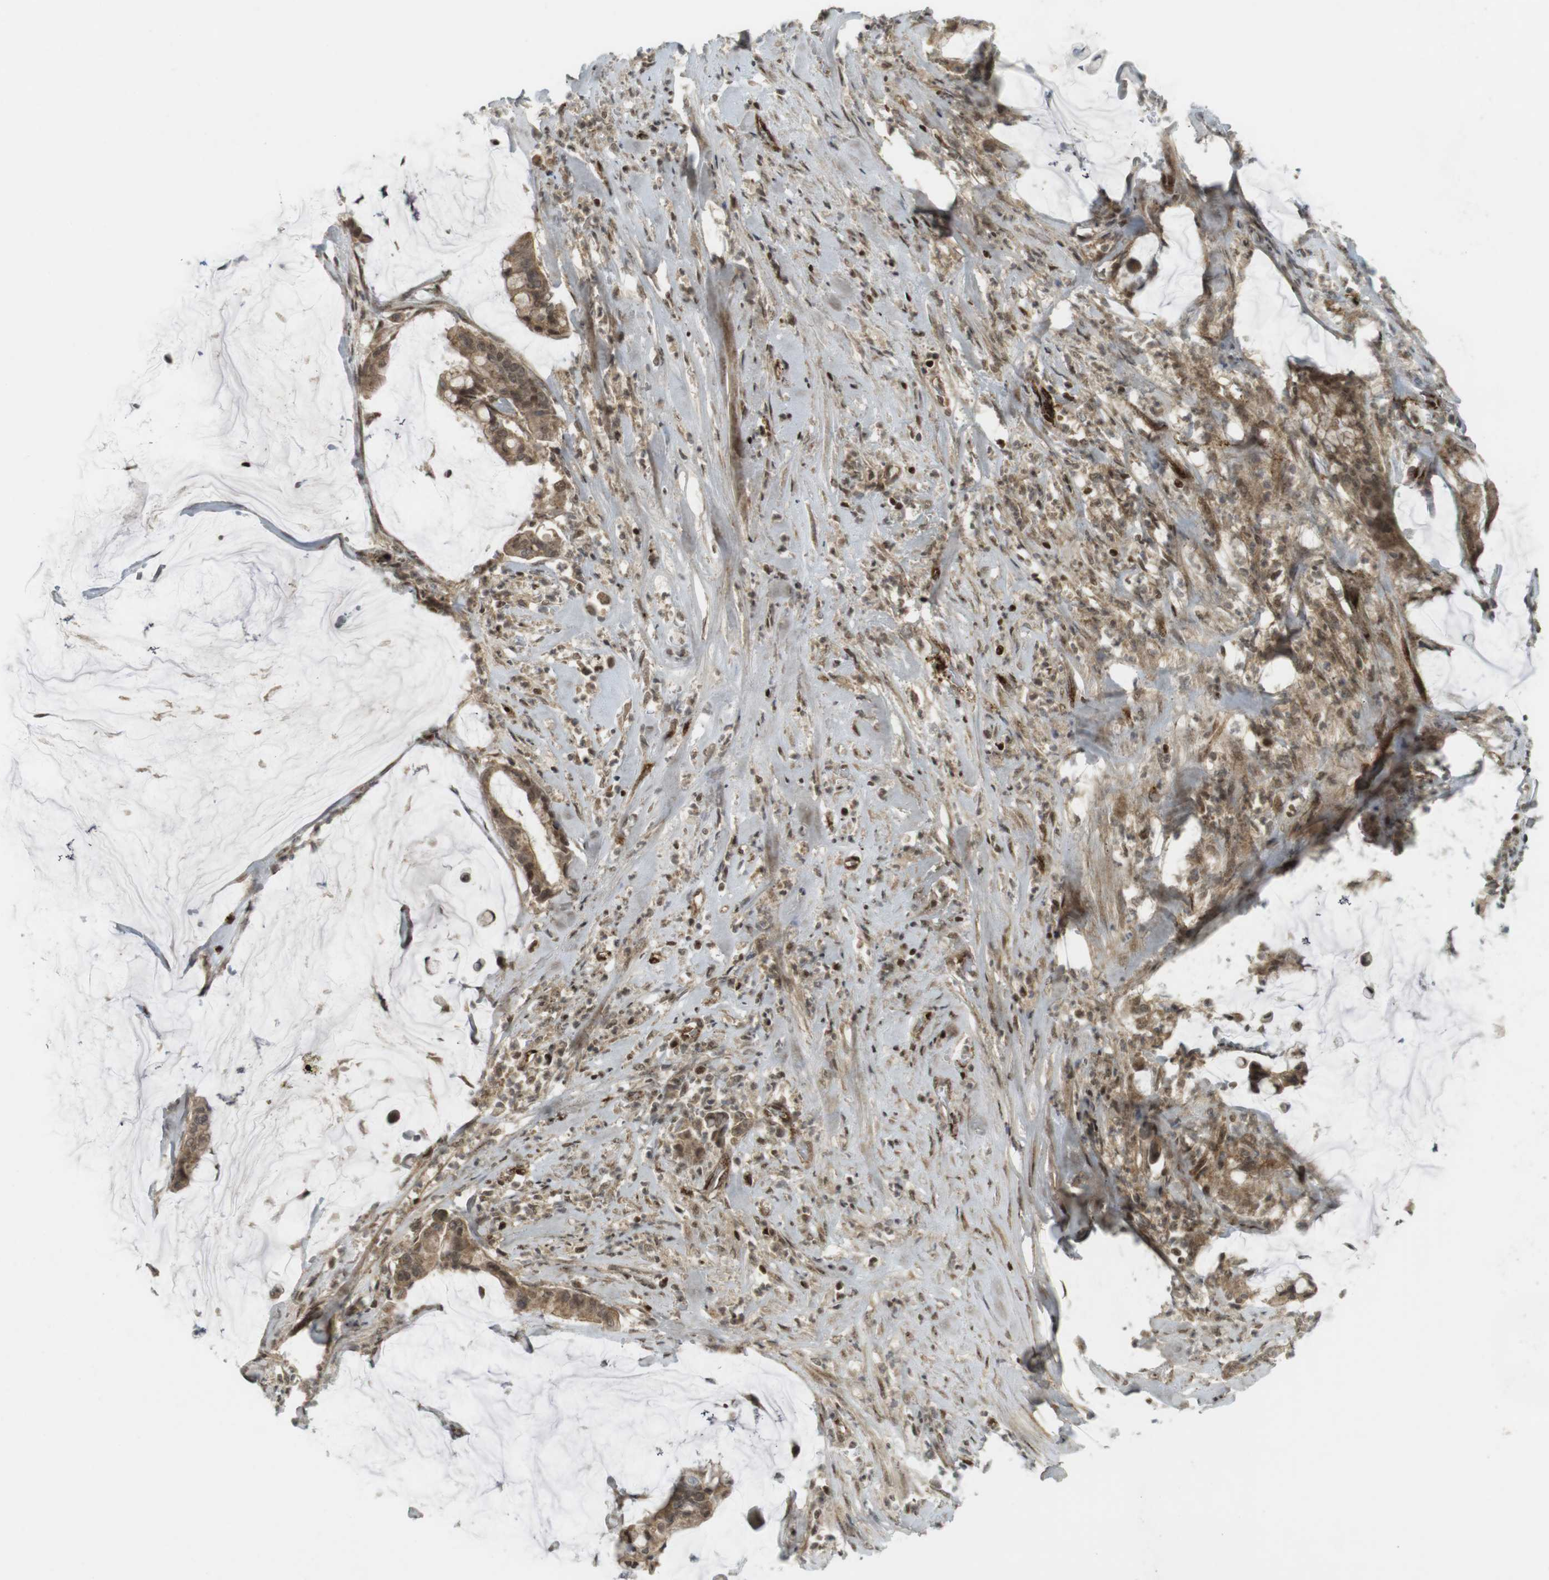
{"staining": {"intensity": "moderate", "quantity": ">75%", "location": "cytoplasmic/membranous,nuclear"}, "tissue": "pancreatic cancer", "cell_type": "Tumor cells", "image_type": "cancer", "snomed": [{"axis": "morphology", "description": "Adenocarcinoma, NOS"}, {"axis": "topography", "description": "Pancreas"}], "caption": "Immunohistochemical staining of pancreatic cancer displays medium levels of moderate cytoplasmic/membranous and nuclear protein positivity in about >75% of tumor cells.", "gene": "PPP1R13B", "patient": {"sex": "male", "age": 41}}